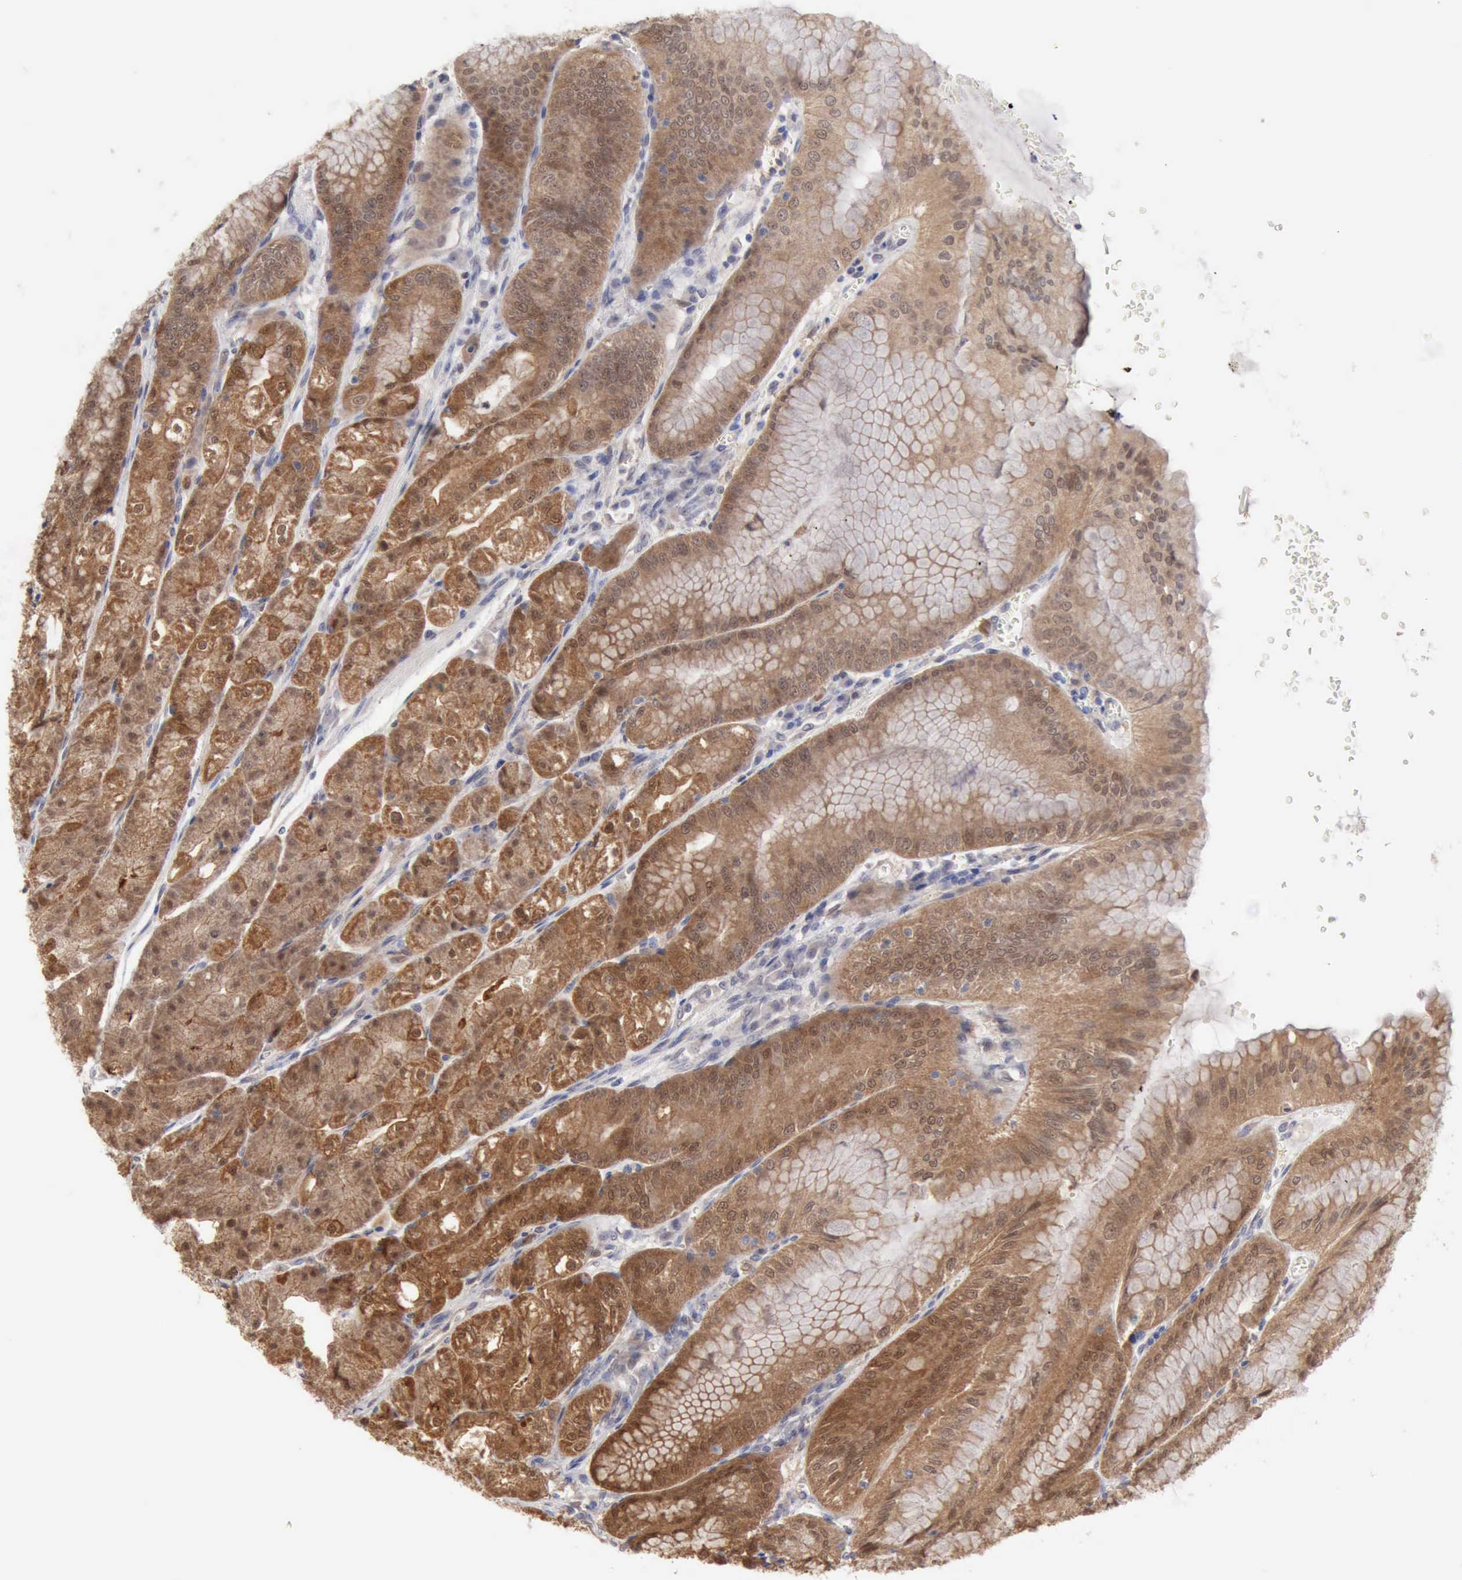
{"staining": {"intensity": "strong", "quantity": ">75%", "location": "cytoplasmic/membranous"}, "tissue": "stomach", "cell_type": "Glandular cells", "image_type": "normal", "snomed": [{"axis": "morphology", "description": "Normal tissue, NOS"}, {"axis": "topography", "description": "Stomach, lower"}], "caption": "Normal stomach was stained to show a protein in brown. There is high levels of strong cytoplasmic/membranous positivity in approximately >75% of glandular cells. The staining is performed using DAB brown chromogen to label protein expression. The nuclei are counter-stained blue using hematoxylin.", "gene": "PTGR2", "patient": {"sex": "male", "age": 71}}